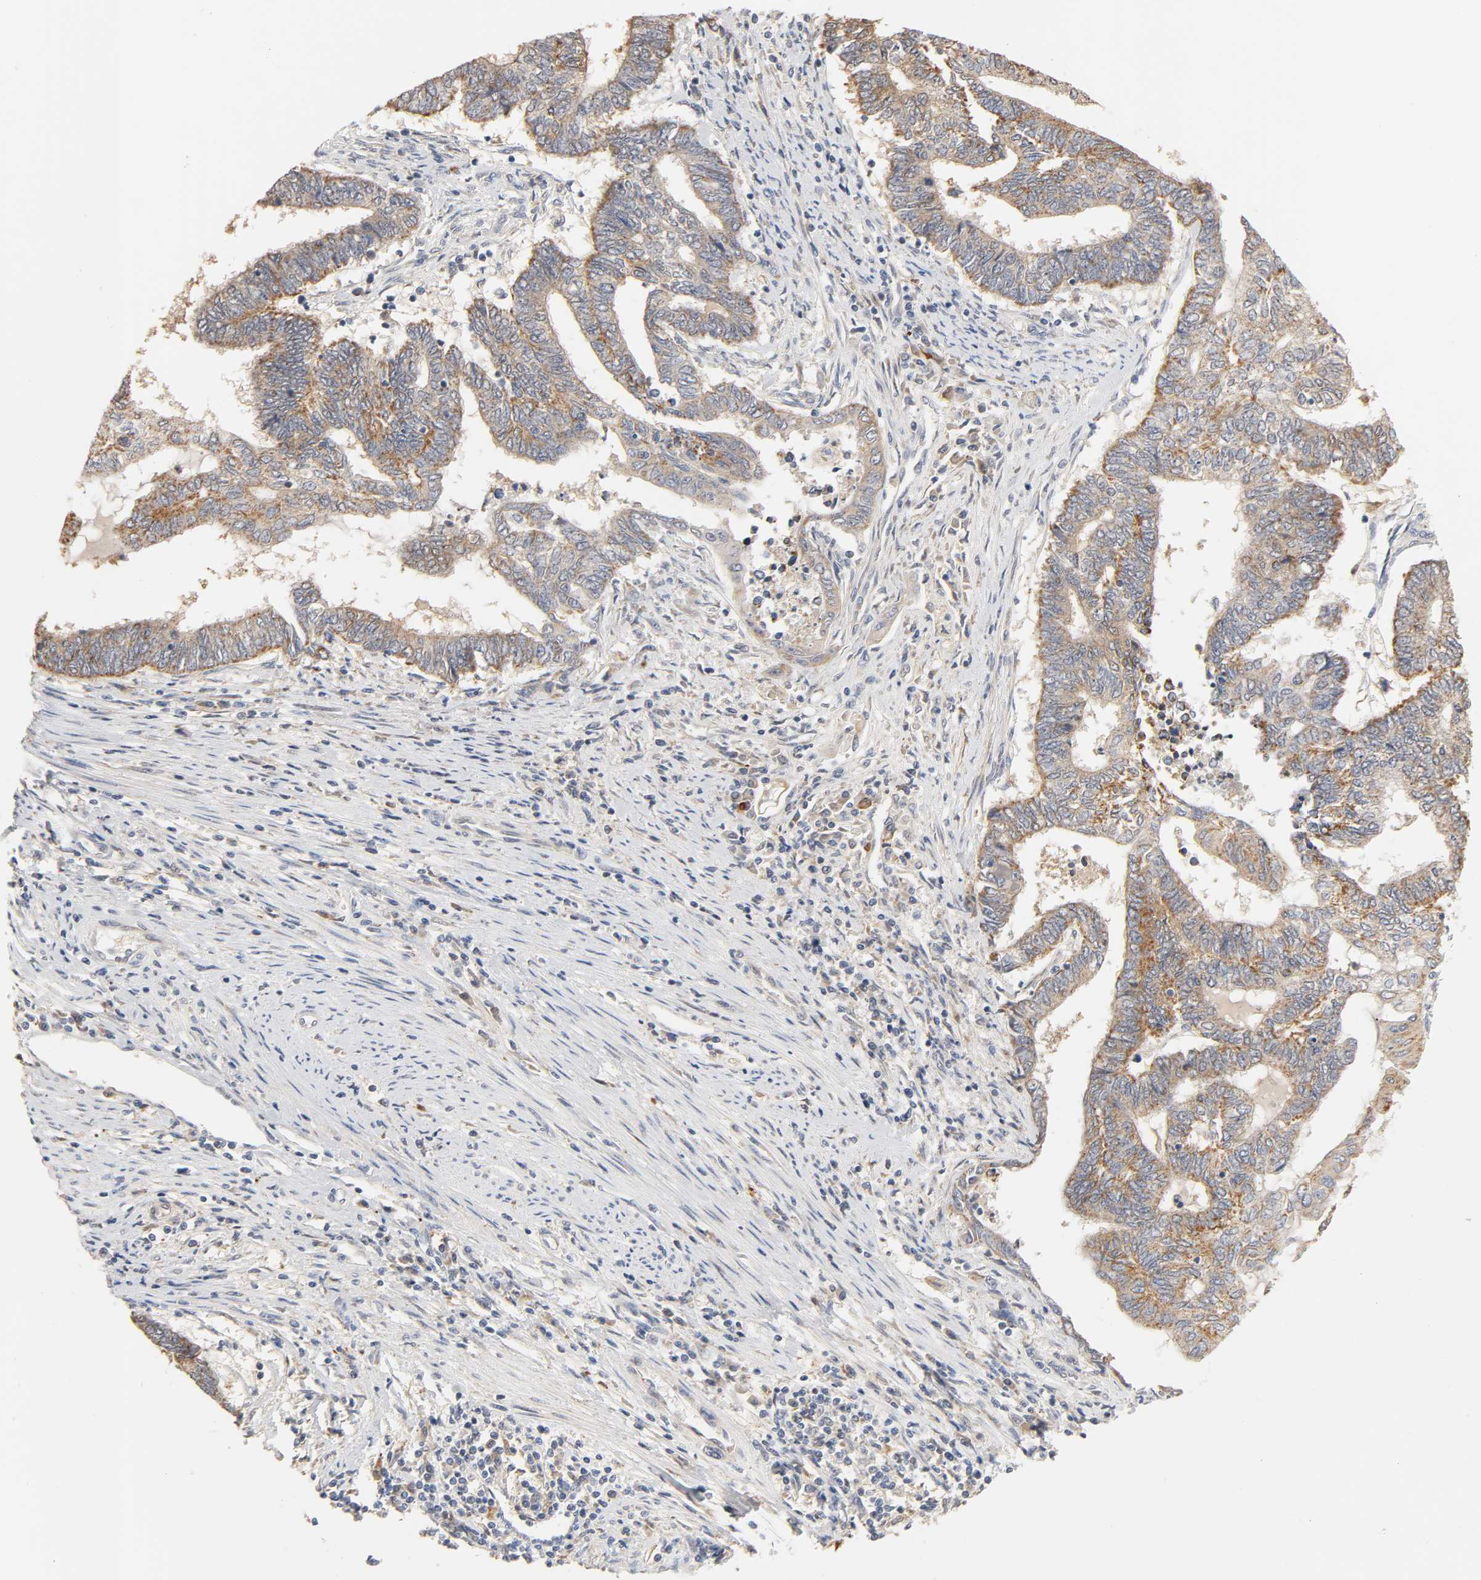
{"staining": {"intensity": "moderate", "quantity": ">75%", "location": "cytoplasmic/membranous"}, "tissue": "endometrial cancer", "cell_type": "Tumor cells", "image_type": "cancer", "snomed": [{"axis": "morphology", "description": "Adenocarcinoma, NOS"}, {"axis": "topography", "description": "Uterus"}, {"axis": "topography", "description": "Endometrium"}], "caption": "Endometrial adenocarcinoma stained for a protein demonstrates moderate cytoplasmic/membranous positivity in tumor cells.", "gene": "GSTZ1", "patient": {"sex": "female", "age": 70}}